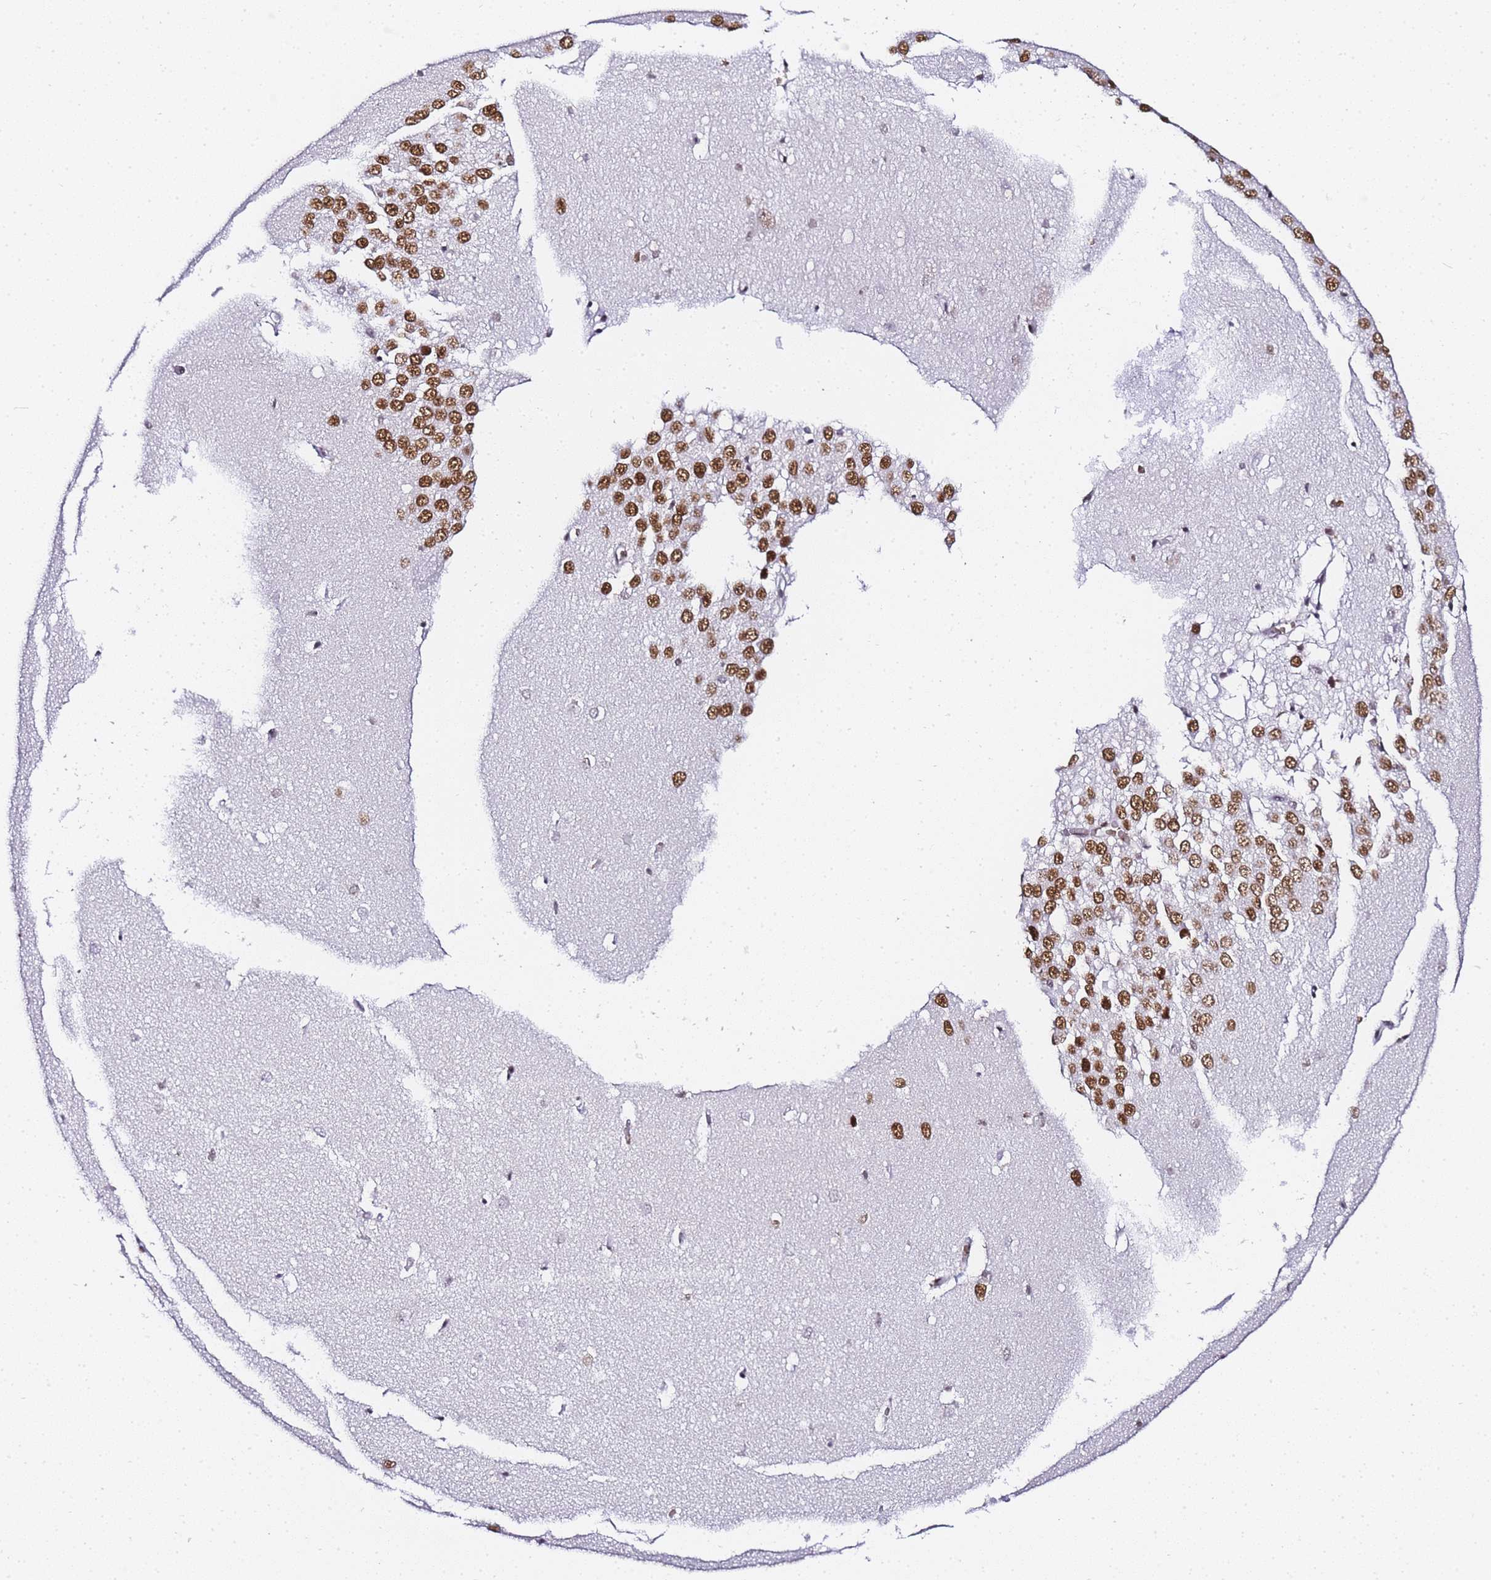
{"staining": {"intensity": "negative", "quantity": "none", "location": "none"}, "tissue": "hippocampus", "cell_type": "Glial cells", "image_type": "normal", "snomed": [{"axis": "morphology", "description": "Normal tissue, NOS"}, {"axis": "topography", "description": "Hippocampus"}], "caption": "Immunohistochemistry histopathology image of normal hippocampus: hippocampus stained with DAB (3,3'-diaminobenzidine) reveals no significant protein expression in glial cells.", "gene": "POLR1A", "patient": {"sex": "female", "age": 64}}